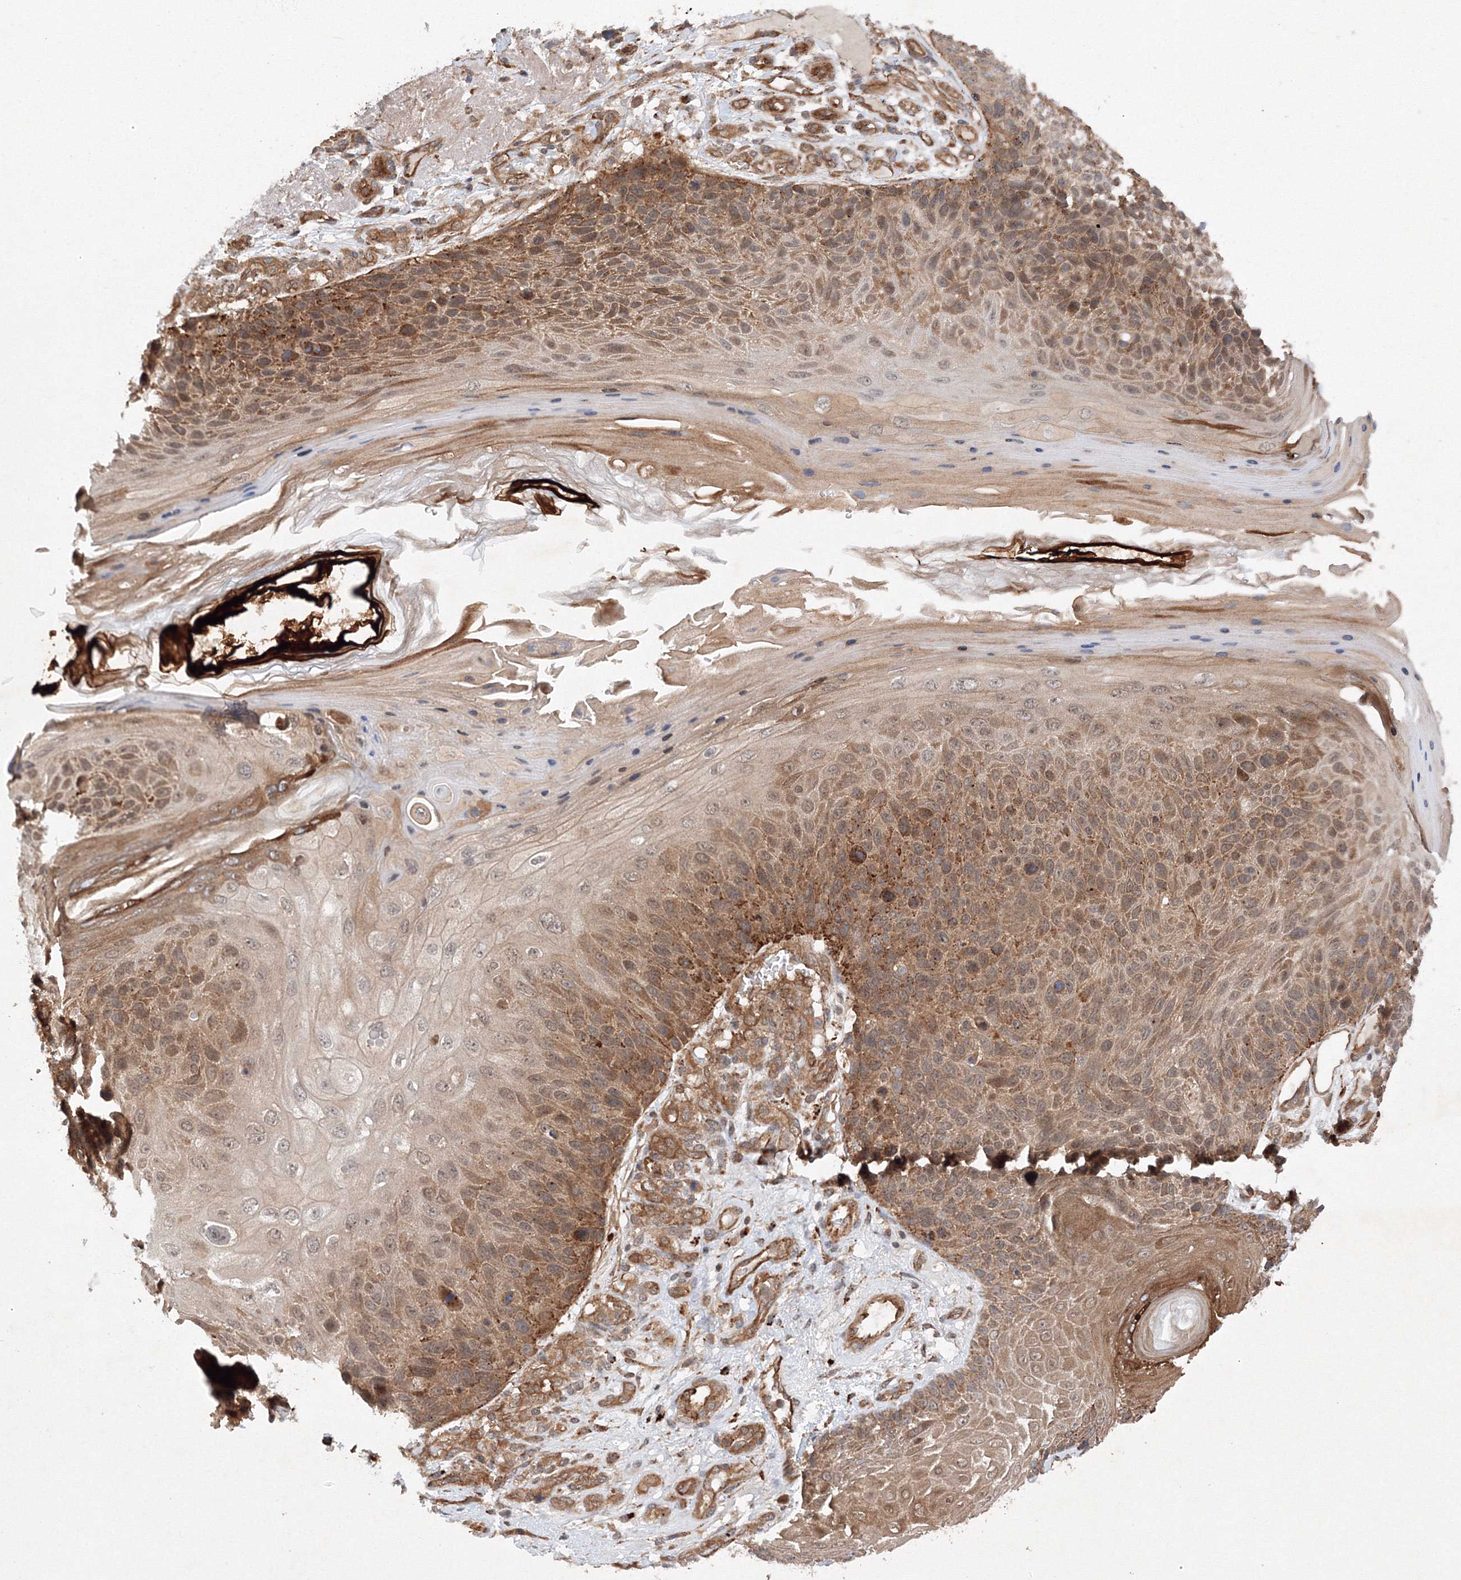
{"staining": {"intensity": "moderate", "quantity": ">75%", "location": "cytoplasmic/membranous"}, "tissue": "skin cancer", "cell_type": "Tumor cells", "image_type": "cancer", "snomed": [{"axis": "morphology", "description": "Squamous cell carcinoma, NOS"}, {"axis": "topography", "description": "Skin"}], "caption": "Immunohistochemical staining of human skin cancer (squamous cell carcinoma) demonstrates medium levels of moderate cytoplasmic/membranous protein positivity in about >75% of tumor cells.", "gene": "DCTD", "patient": {"sex": "female", "age": 88}}